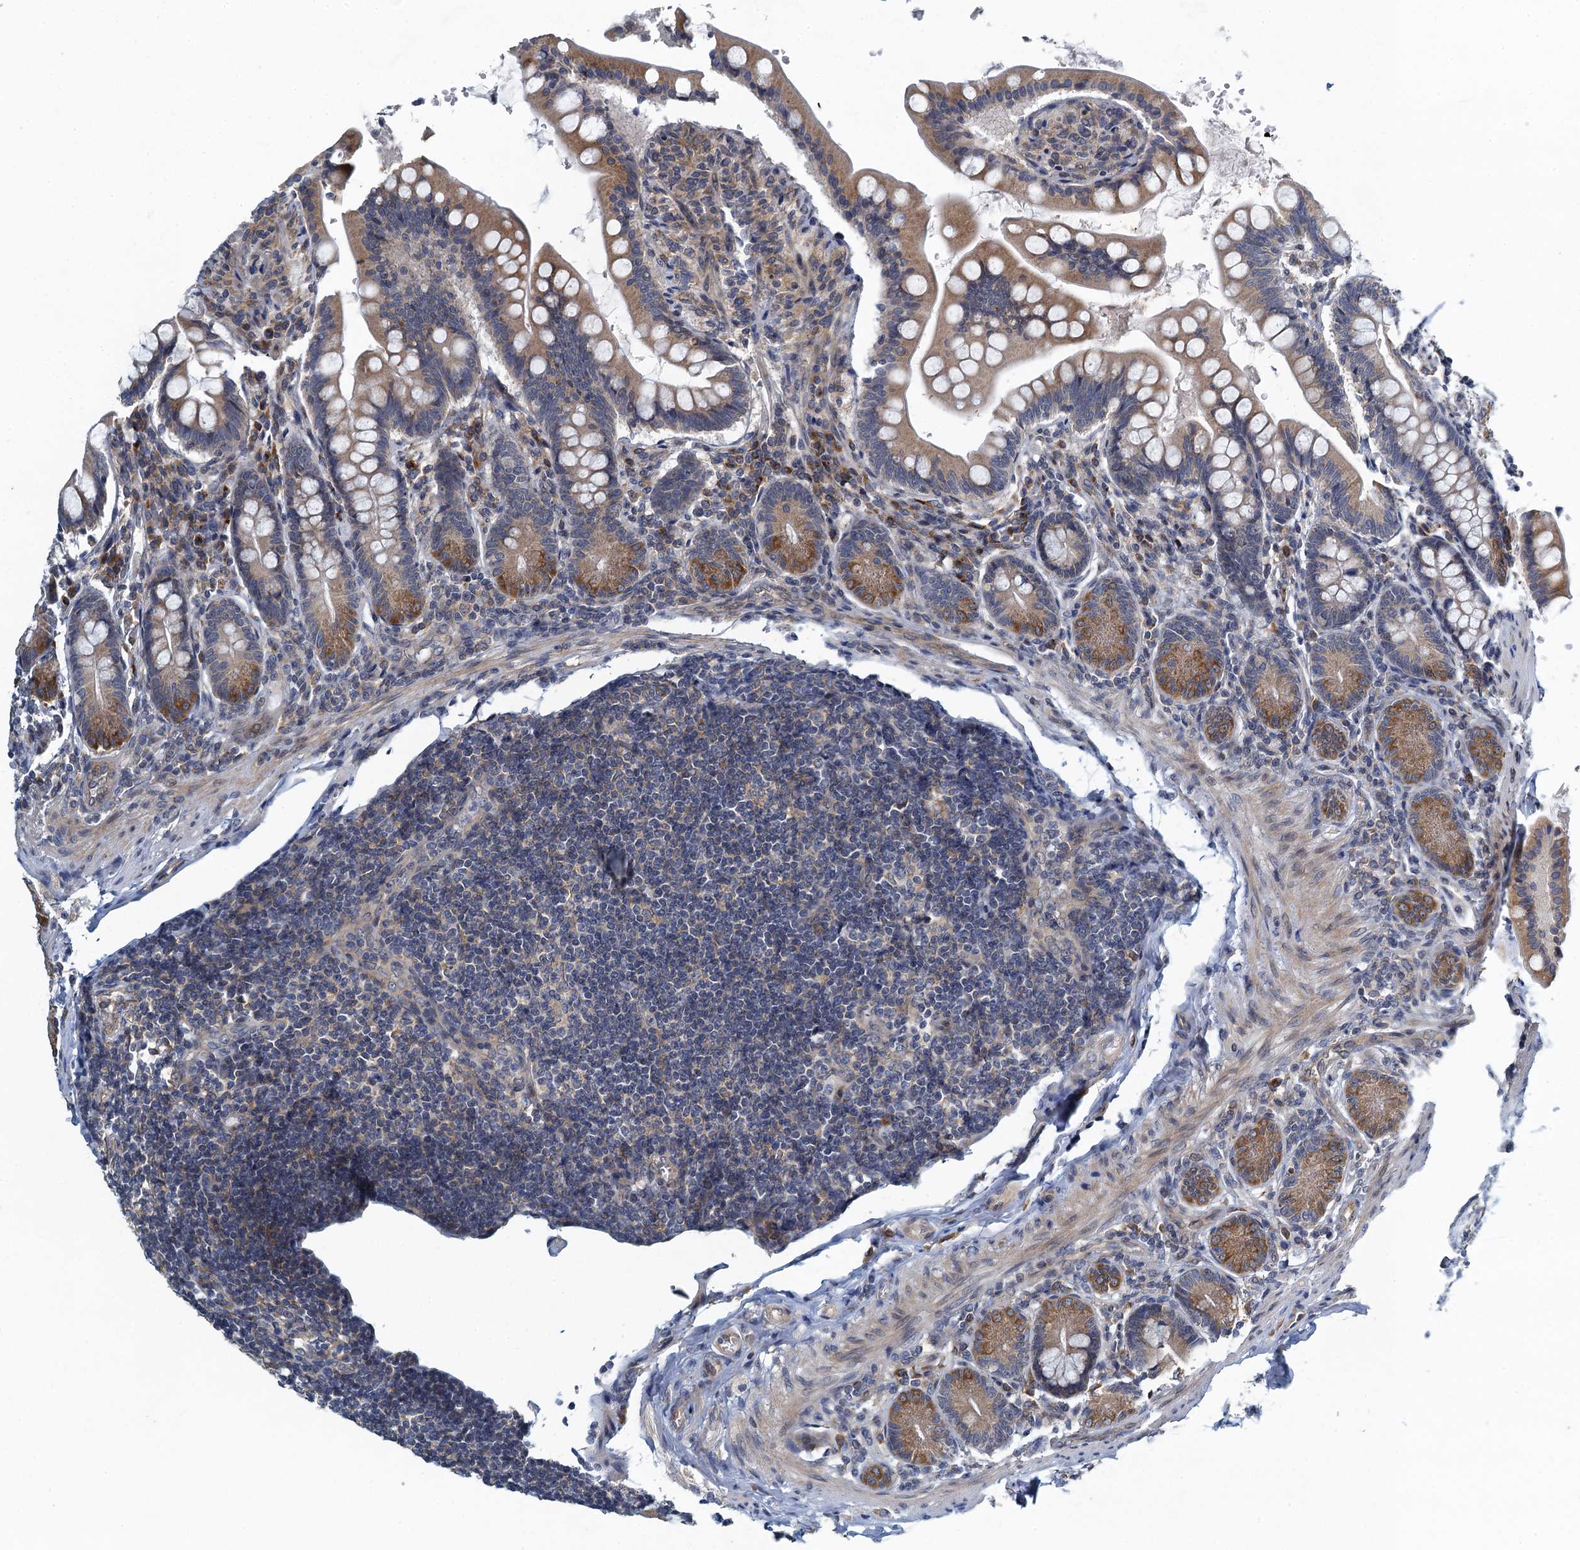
{"staining": {"intensity": "moderate", "quantity": ">75%", "location": "cytoplasmic/membranous"}, "tissue": "small intestine", "cell_type": "Glandular cells", "image_type": "normal", "snomed": [{"axis": "morphology", "description": "Normal tissue, NOS"}, {"axis": "topography", "description": "Small intestine"}], "caption": "A brown stain labels moderate cytoplasmic/membranous positivity of a protein in glandular cells of unremarkable human small intestine. (DAB = brown stain, brightfield microscopy at high magnification).", "gene": "ALG2", "patient": {"sex": "male", "age": 7}}